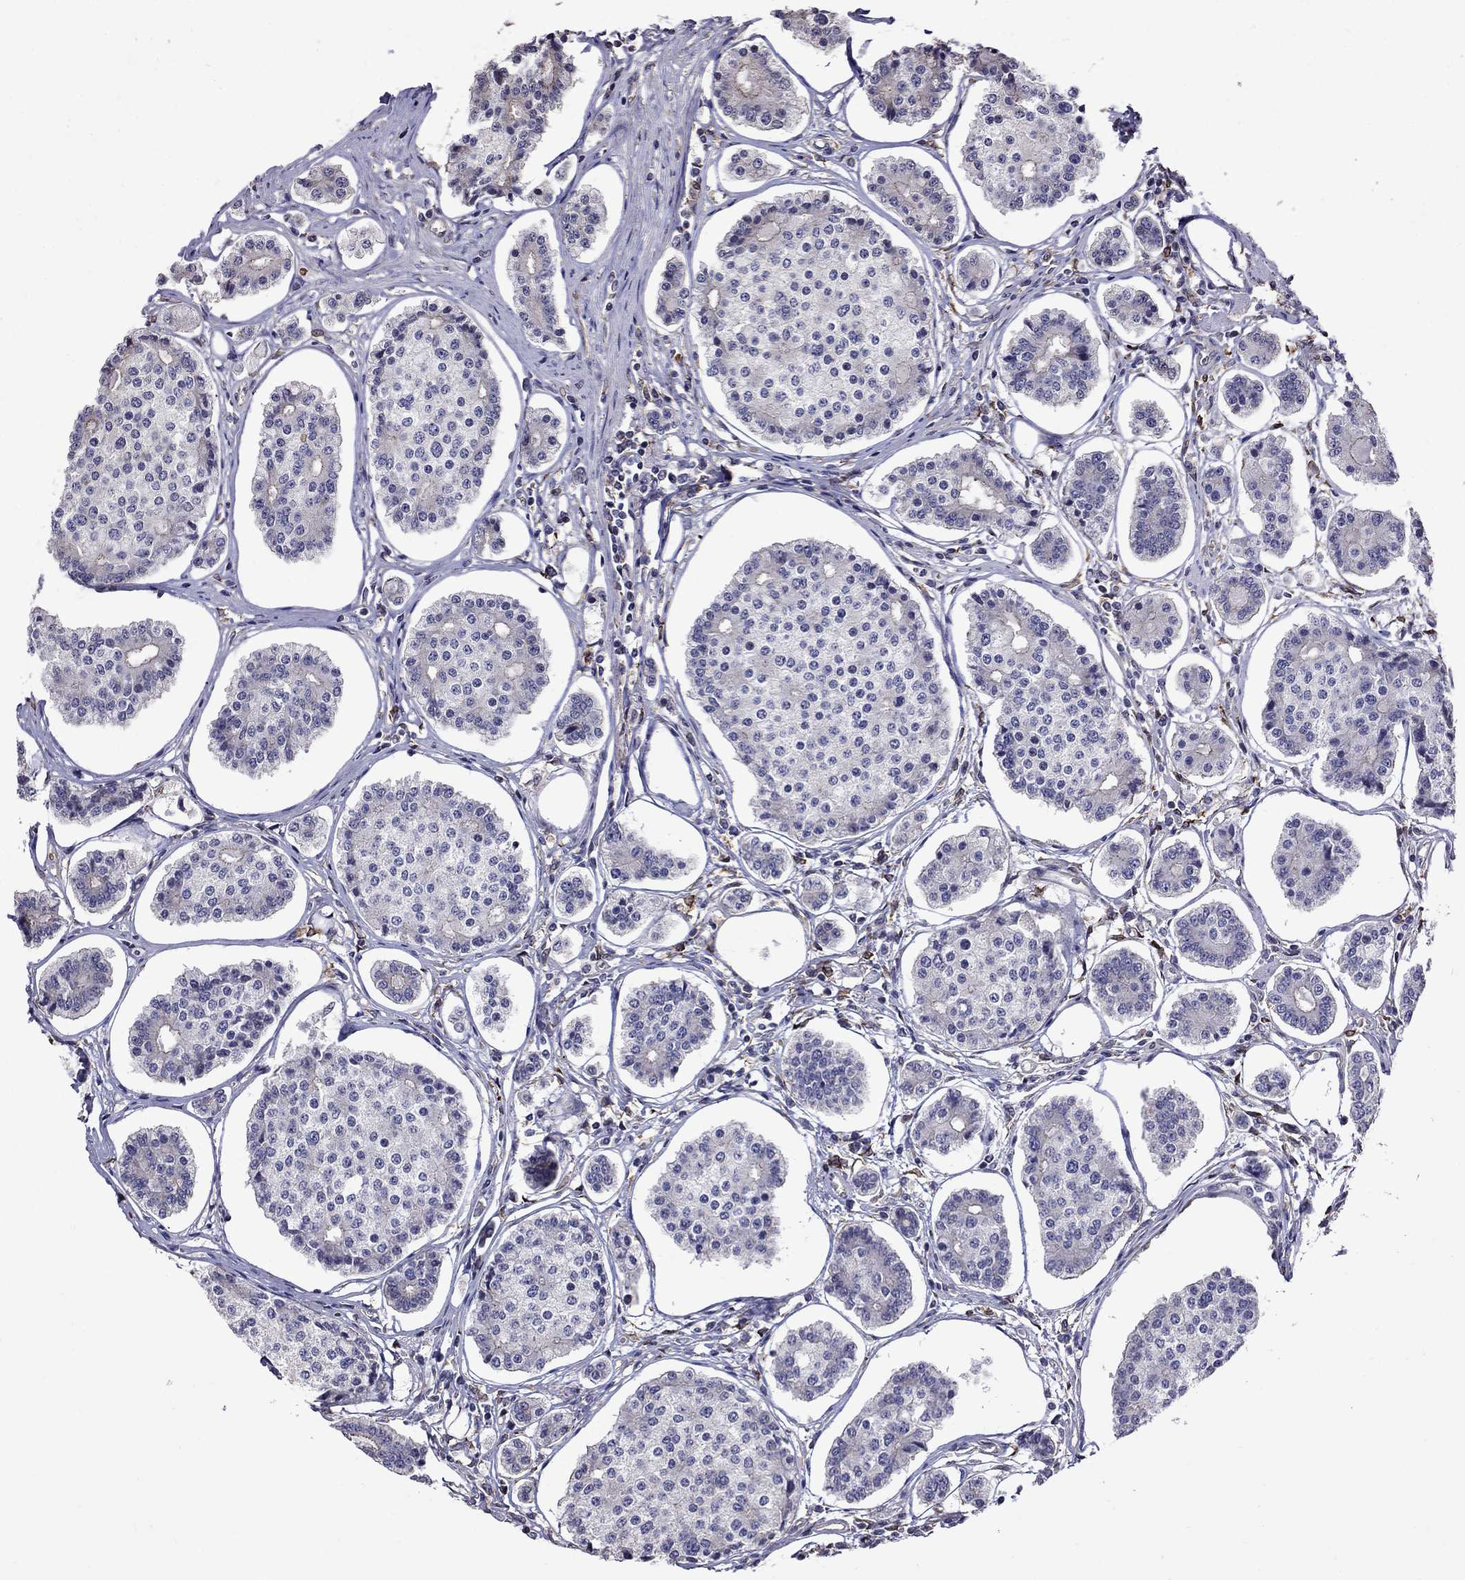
{"staining": {"intensity": "negative", "quantity": "none", "location": "none"}, "tissue": "carcinoid", "cell_type": "Tumor cells", "image_type": "cancer", "snomed": [{"axis": "morphology", "description": "Carcinoid, malignant, NOS"}, {"axis": "topography", "description": "Small intestine"}], "caption": "A histopathology image of carcinoid stained for a protein reveals no brown staining in tumor cells.", "gene": "ADAM28", "patient": {"sex": "female", "age": 65}}